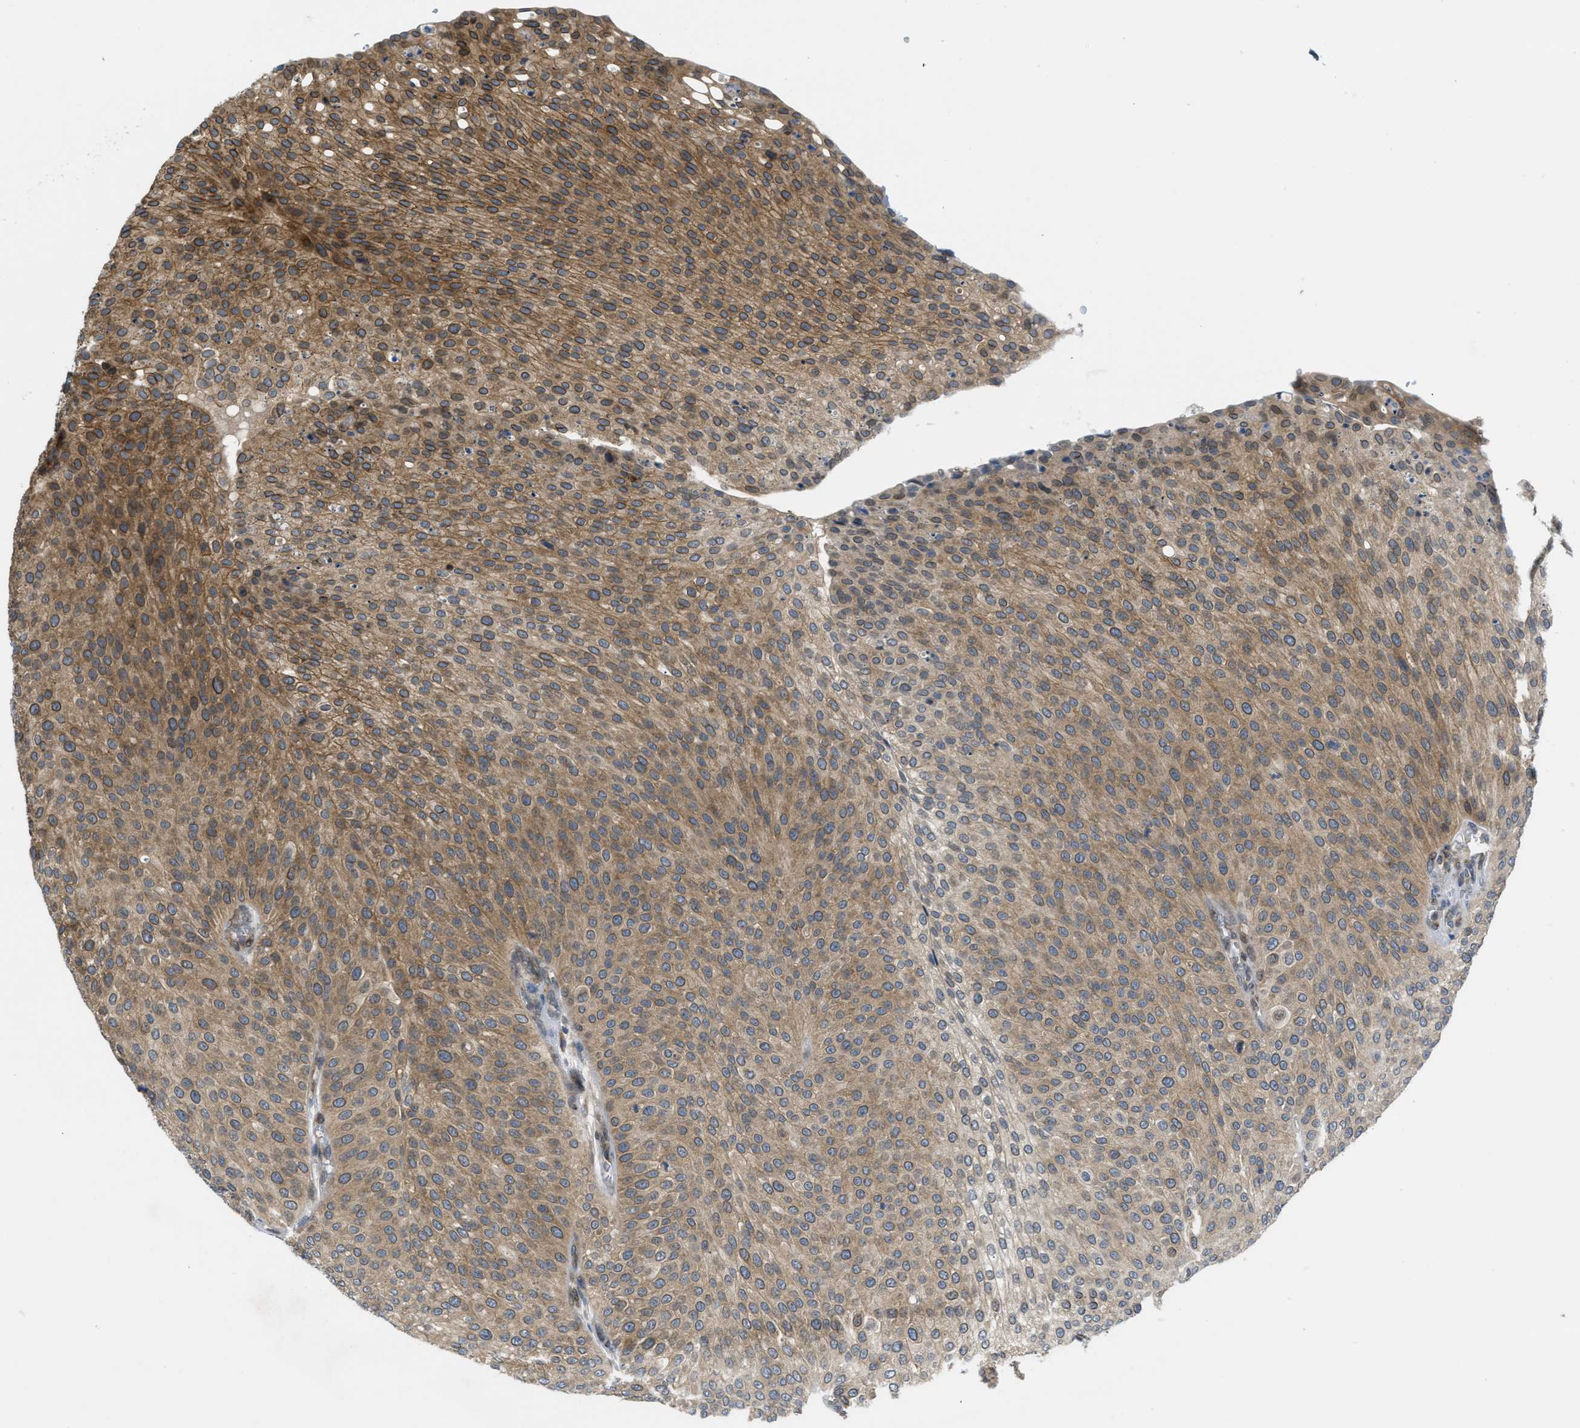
{"staining": {"intensity": "moderate", "quantity": ">75%", "location": "cytoplasmic/membranous"}, "tissue": "urothelial cancer", "cell_type": "Tumor cells", "image_type": "cancer", "snomed": [{"axis": "morphology", "description": "Urothelial carcinoma, Low grade"}, {"axis": "topography", "description": "Smooth muscle"}, {"axis": "topography", "description": "Urinary bladder"}], "caption": "Immunohistochemical staining of urothelial carcinoma (low-grade) reveals moderate cytoplasmic/membranous protein expression in about >75% of tumor cells.", "gene": "EIF2AK3", "patient": {"sex": "male", "age": 60}}